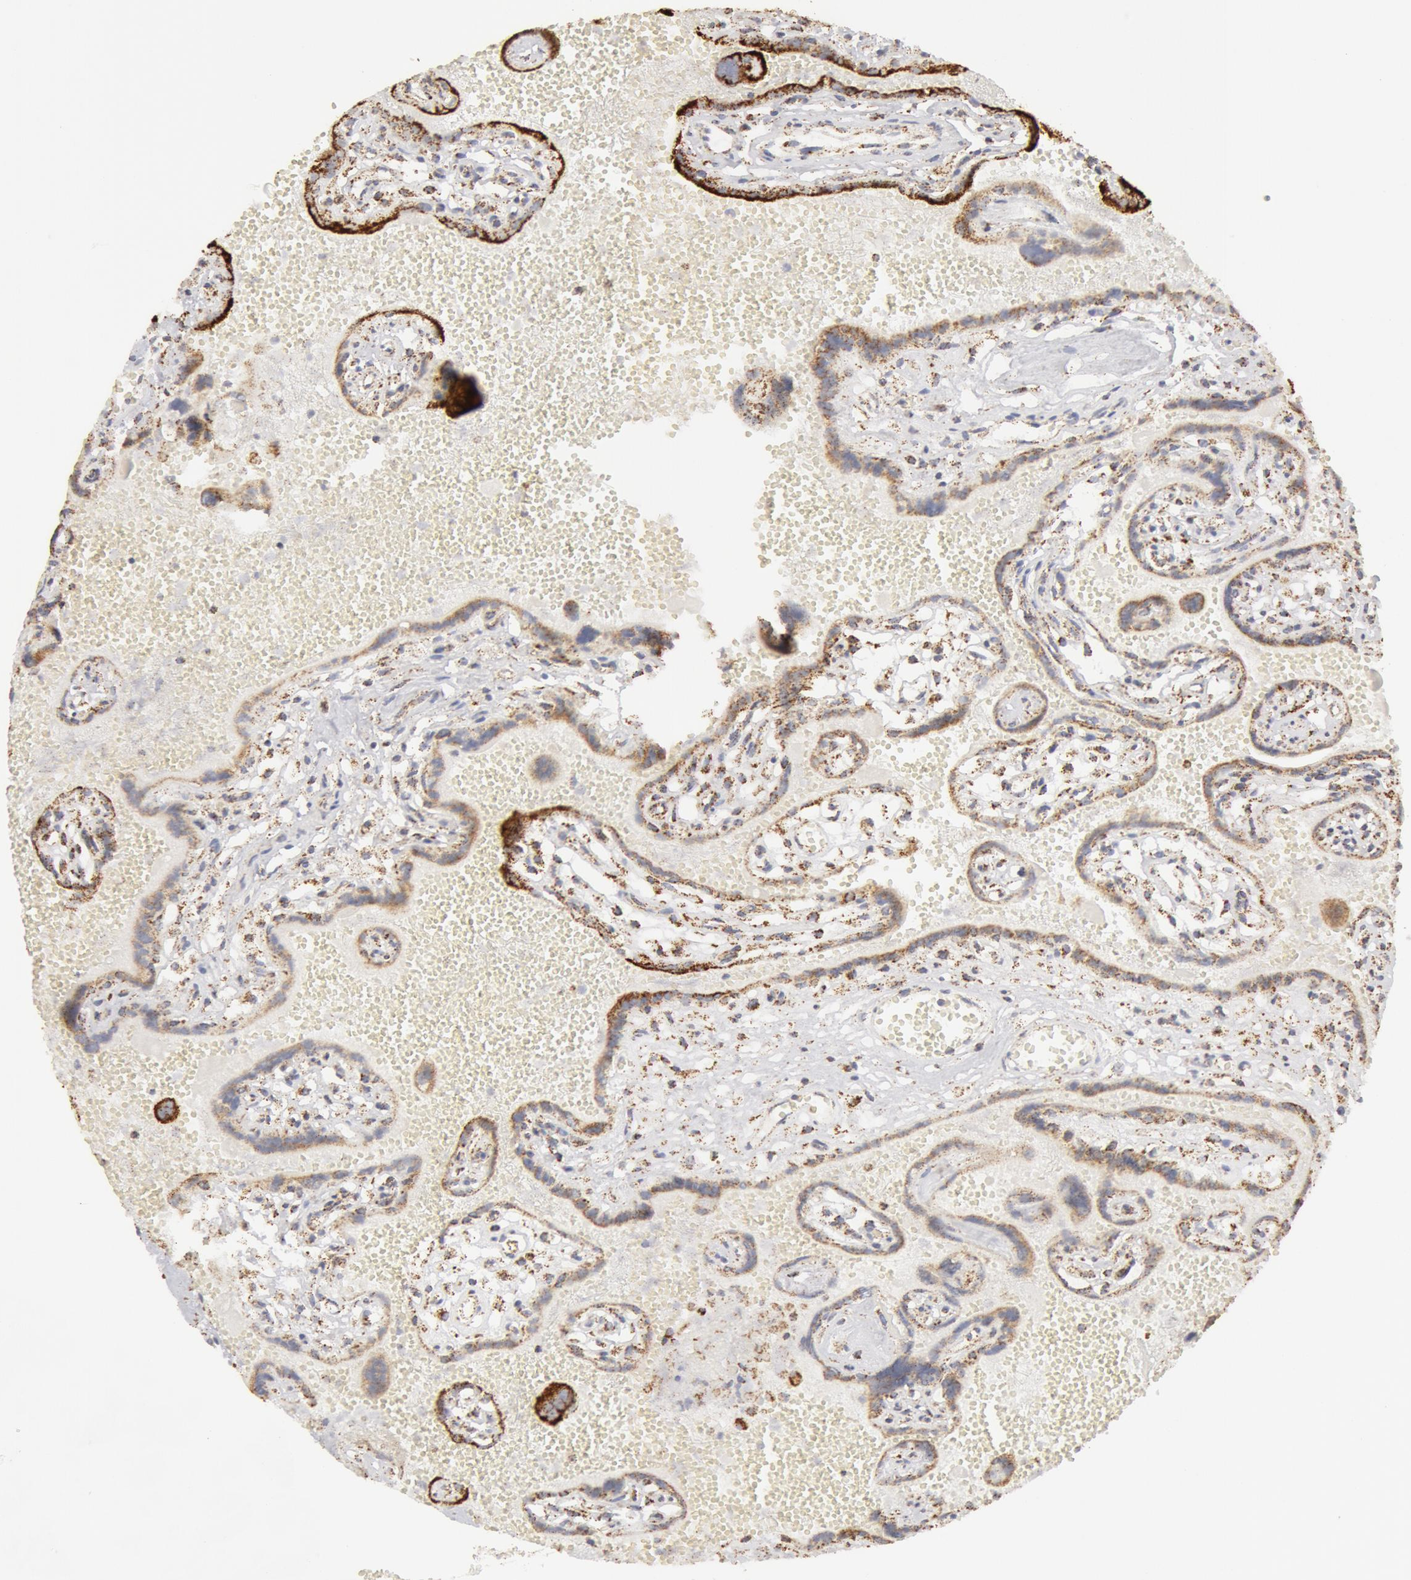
{"staining": {"intensity": "strong", "quantity": ">75%", "location": "cytoplasmic/membranous"}, "tissue": "placenta", "cell_type": "Decidual cells", "image_type": "normal", "snomed": [{"axis": "morphology", "description": "Normal tissue, NOS"}, {"axis": "topography", "description": "Placenta"}], "caption": "Human placenta stained for a protein (brown) exhibits strong cytoplasmic/membranous positive positivity in about >75% of decidual cells.", "gene": "ATP5F1B", "patient": {"sex": "female", "age": 40}}